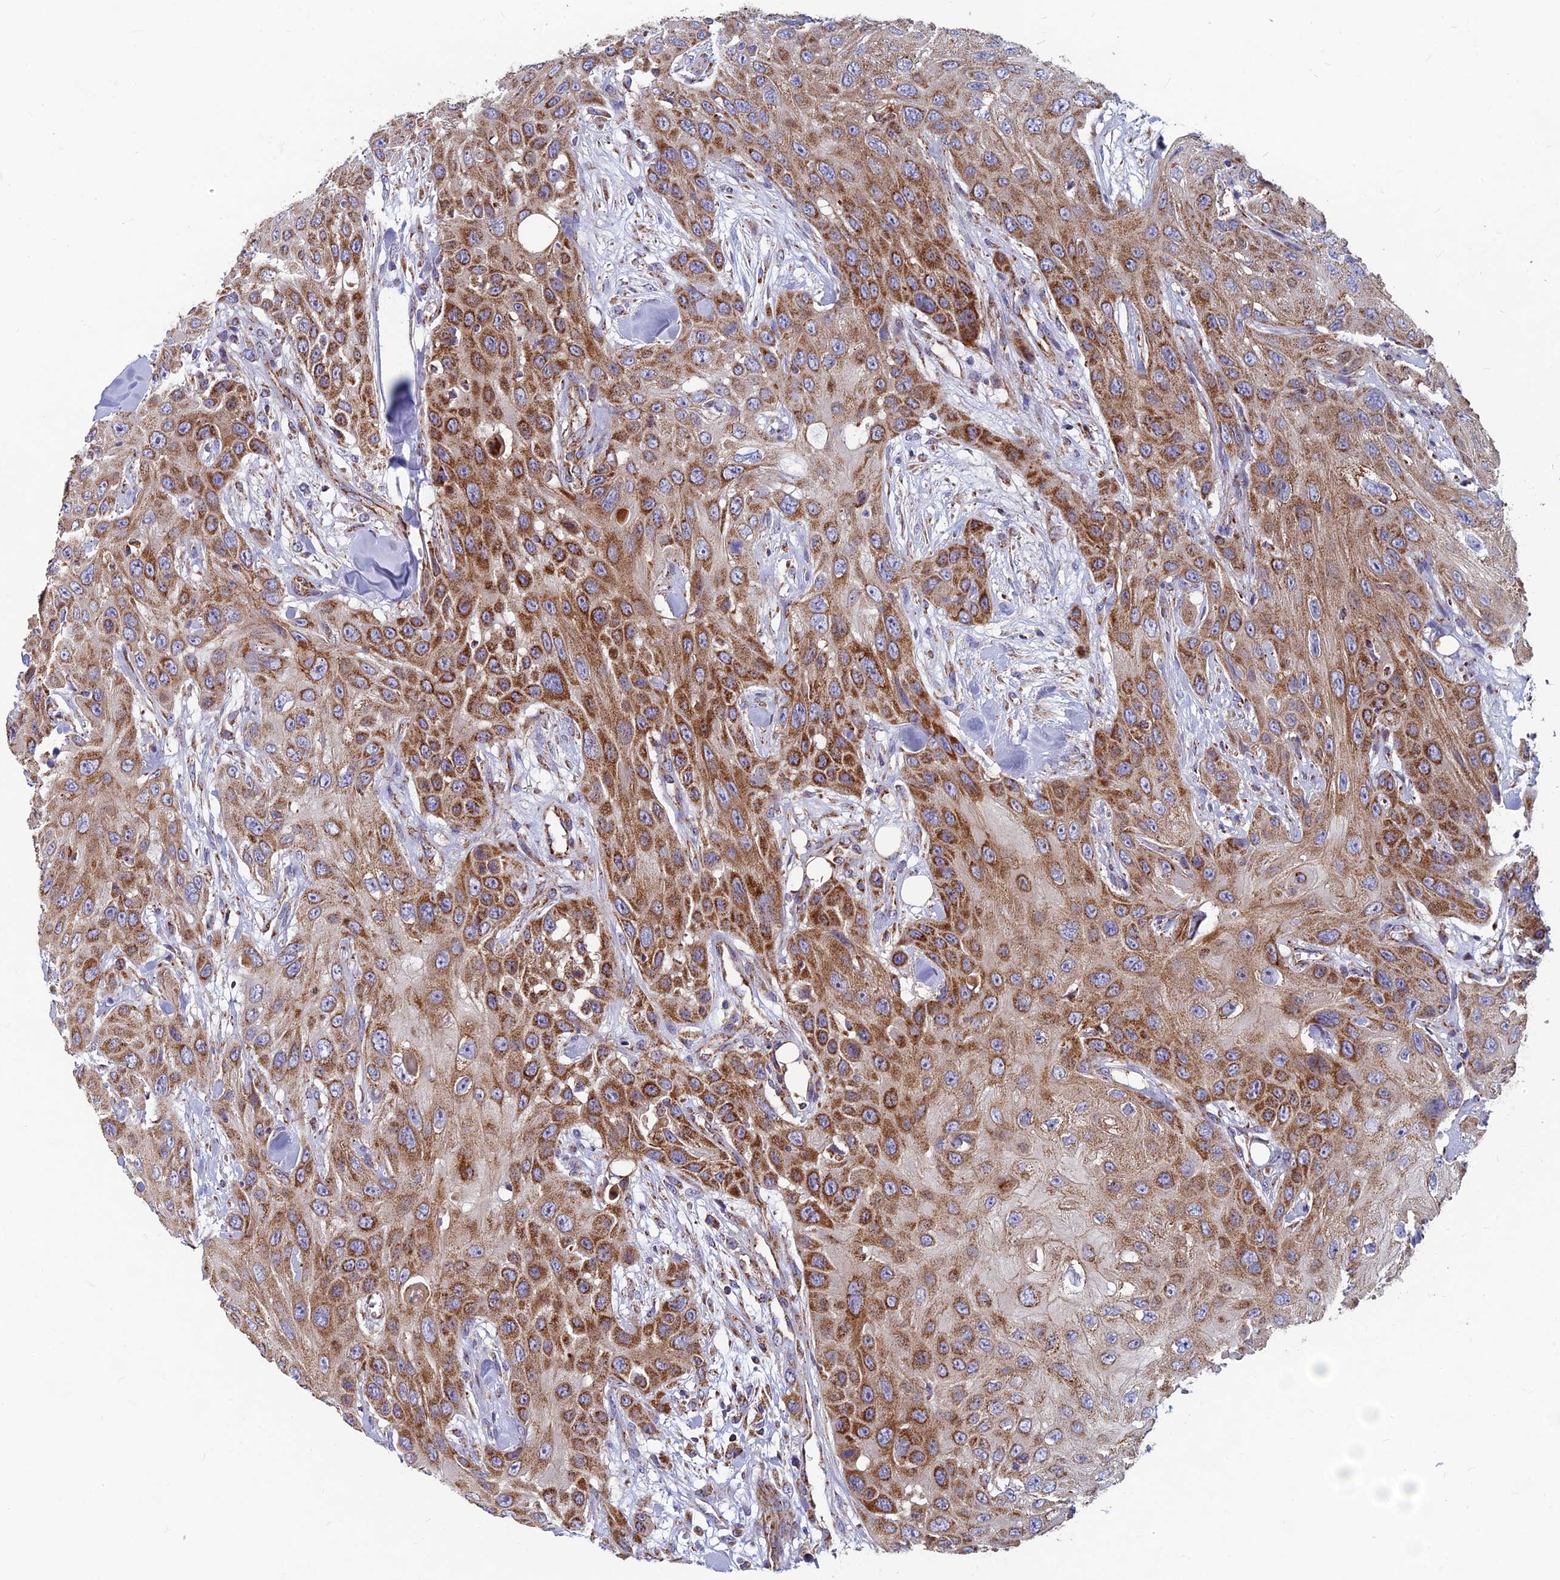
{"staining": {"intensity": "moderate", "quantity": ">75%", "location": "cytoplasmic/membranous"}, "tissue": "head and neck cancer", "cell_type": "Tumor cells", "image_type": "cancer", "snomed": [{"axis": "morphology", "description": "Squamous cell carcinoma, NOS"}, {"axis": "topography", "description": "Head-Neck"}], "caption": "Head and neck cancer tissue shows moderate cytoplasmic/membranous staining in approximately >75% of tumor cells, visualized by immunohistochemistry. (Stains: DAB (3,3'-diaminobenzidine) in brown, nuclei in blue, Microscopy: brightfield microscopy at high magnification).", "gene": "MRPS9", "patient": {"sex": "male", "age": 81}}